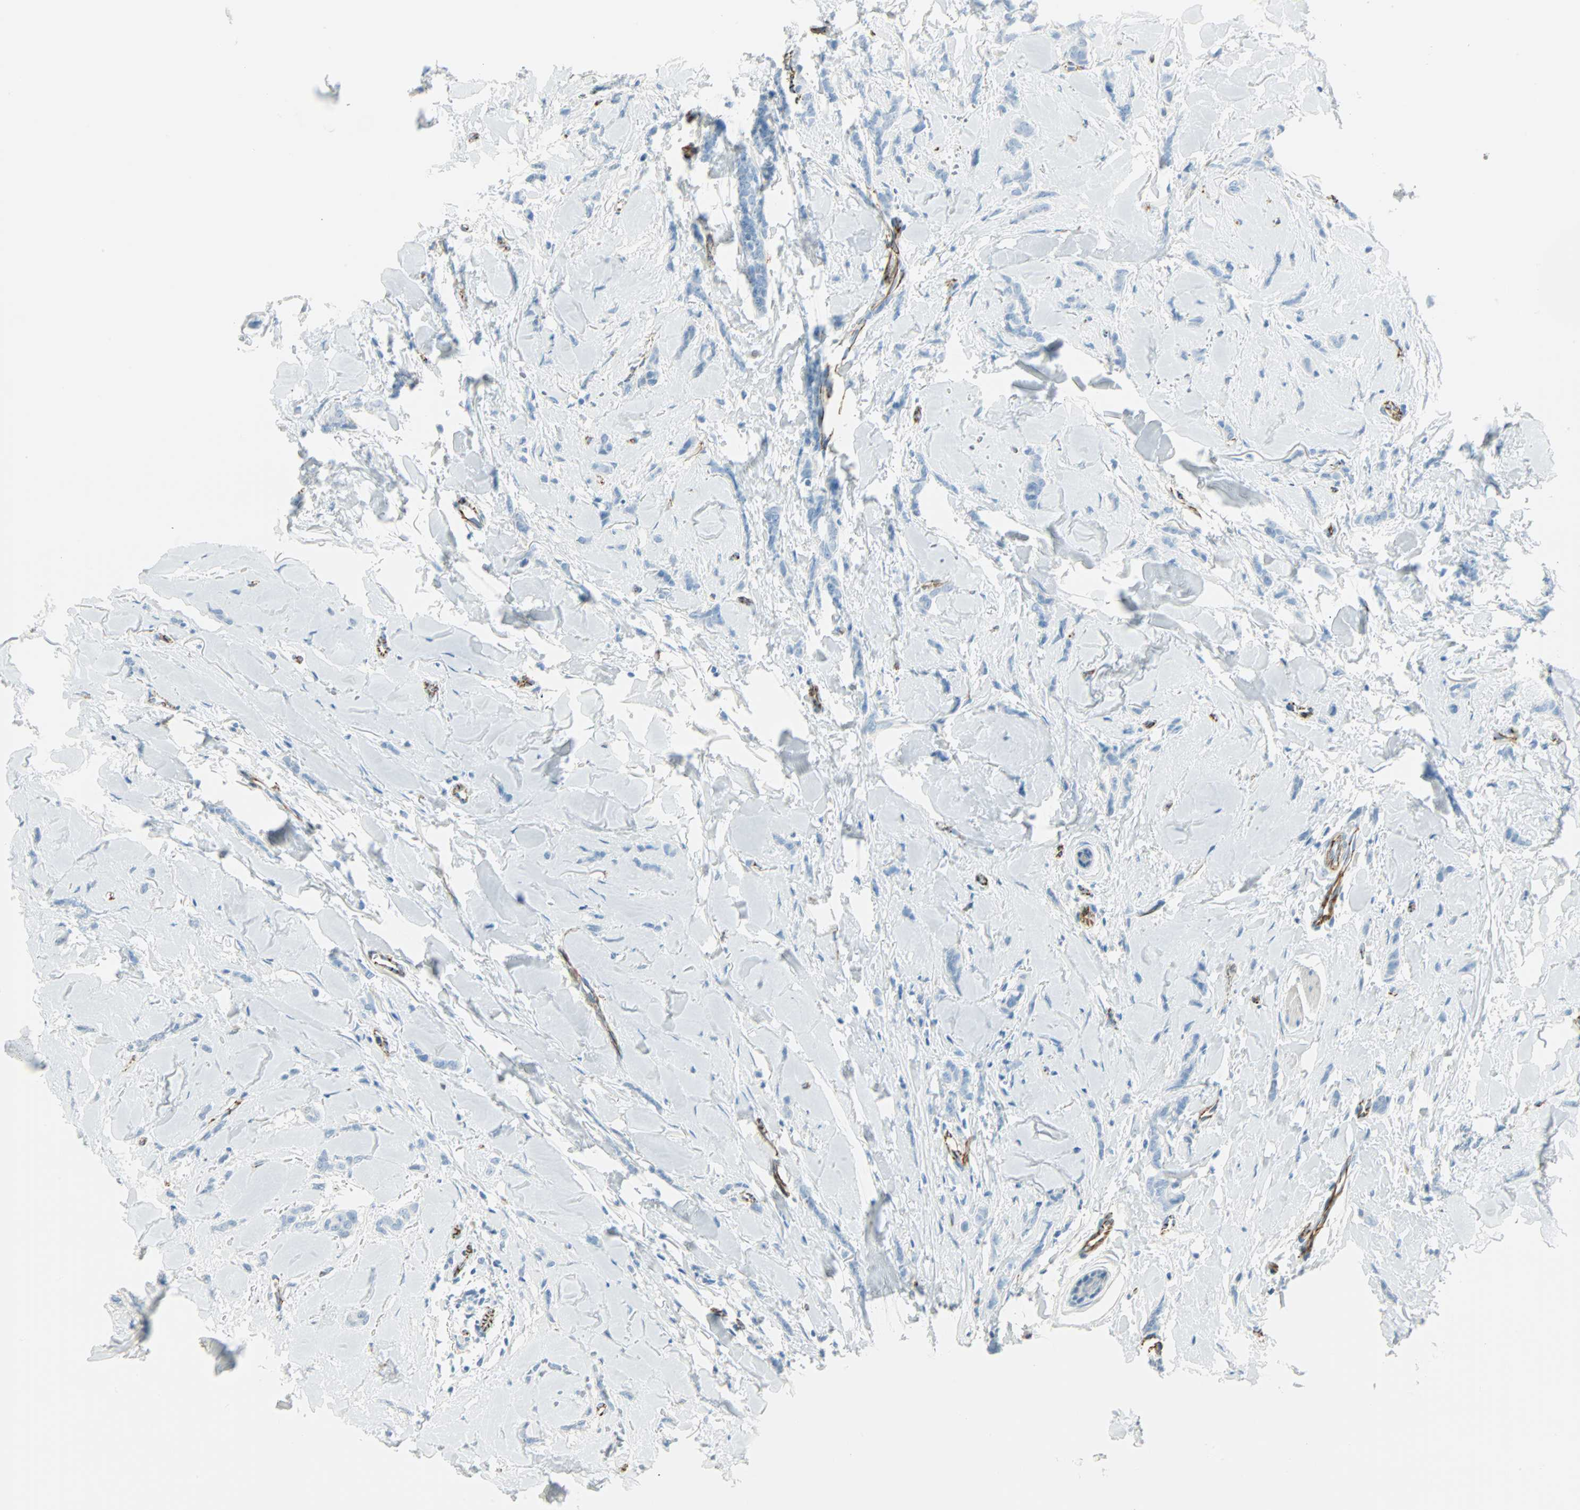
{"staining": {"intensity": "weak", "quantity": "<25%", "location": "cytoplasmic/membranous"}, "tissue": "breast cancer", "cell_type": "Tumor cells", "image_type": "cancer", "snomed": [{"axis": "morphology", "description": "Lobular carcinoma"}, {"axis": "topography", "description": "Skin"}, {"axis": "topography", "description": "Breast"}], "caption": "Tumor cells are negative for protein expression in human lobular carcinoma (breast).", "gene": "VPS9D1", "patient": {"sex": "female", "age": 46}}